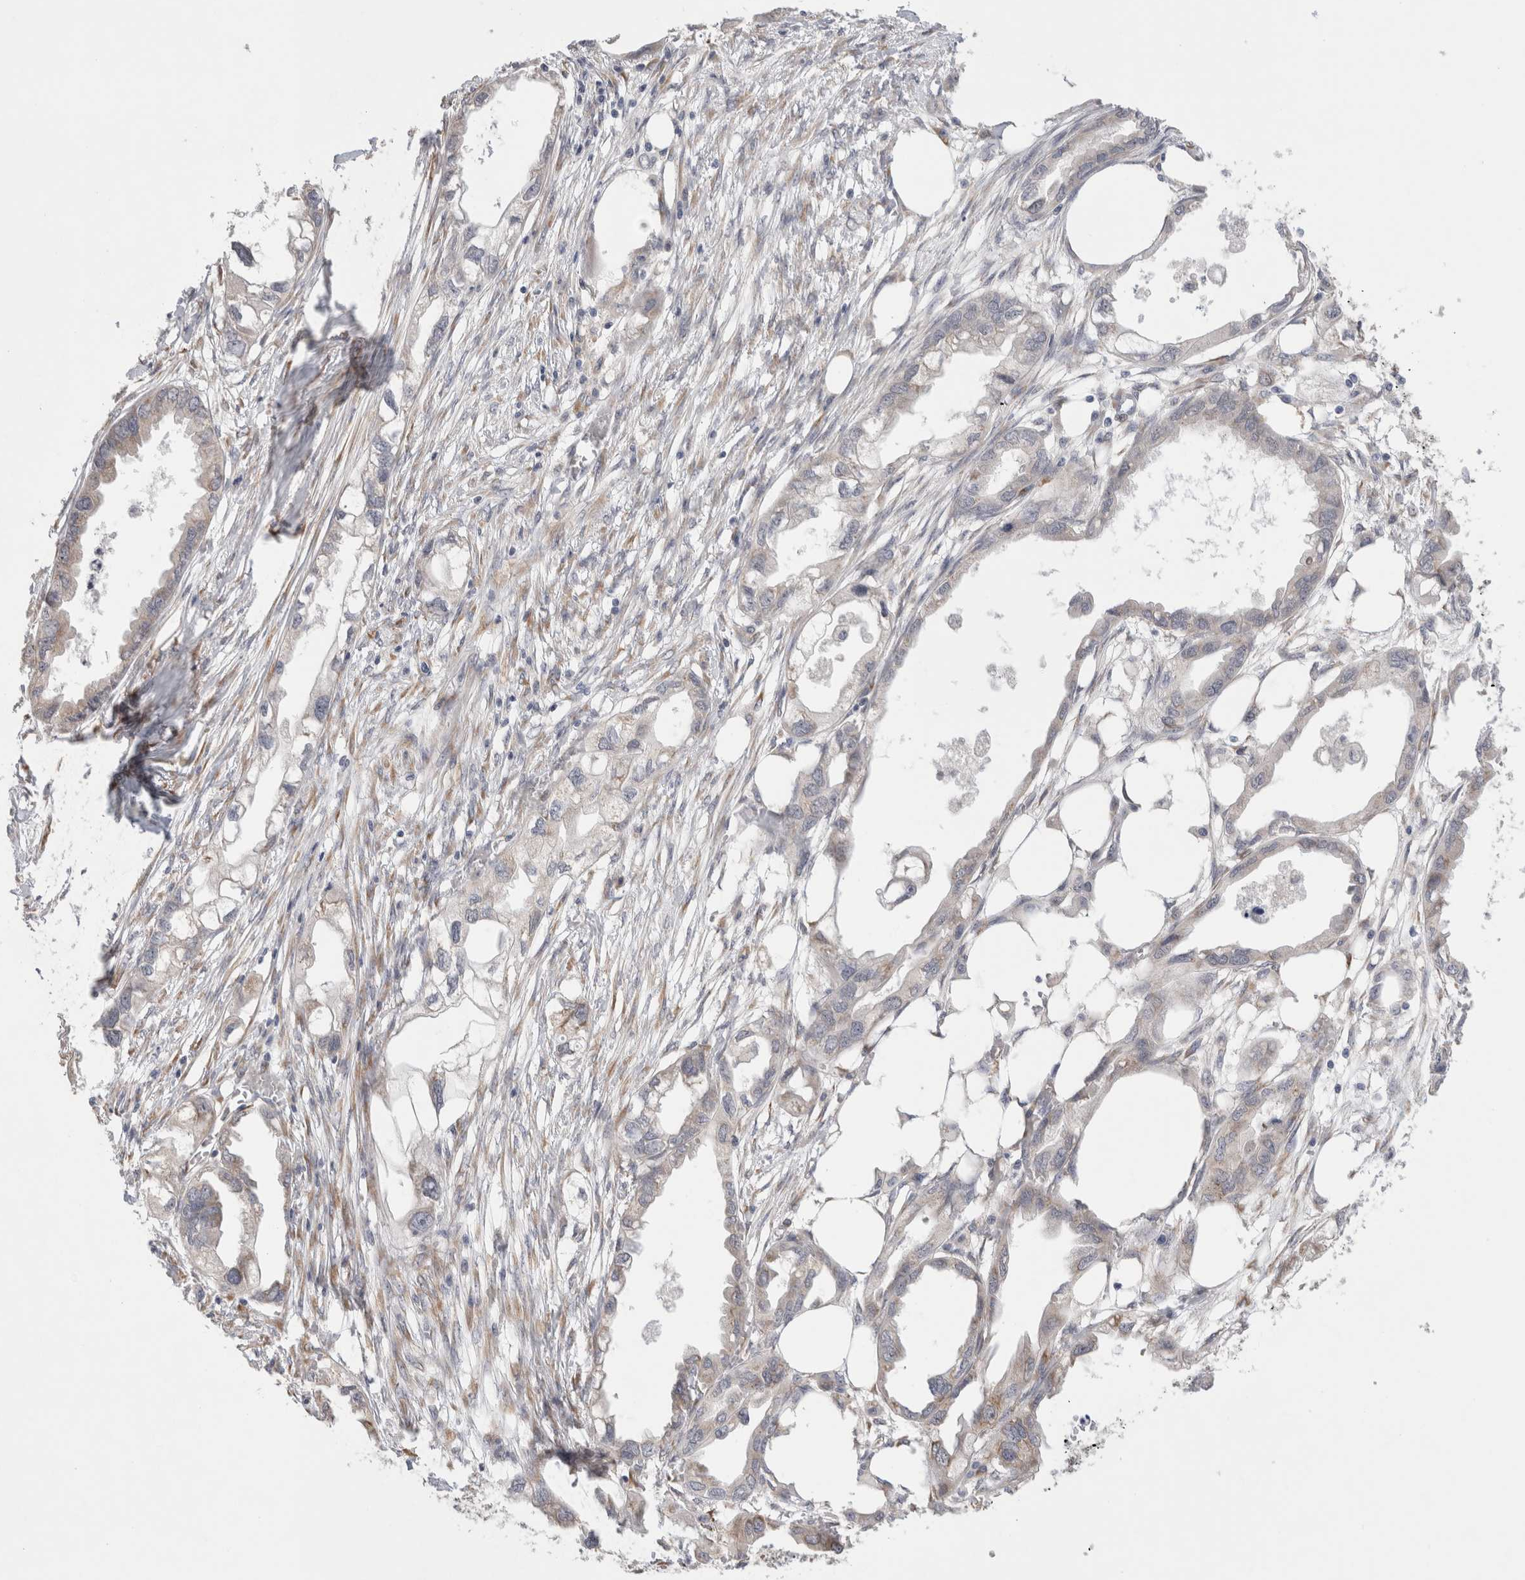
{"staining": {"intensity": "weak", "quantity": "25%-75%", "location": "cytoplasmic/membranous"}, "tissue": "endometrial cancer", "cell_type": "Tumor cells", "image_type": "cancer", "snomed": [{"axis": "morphology", "description": "Adenocarcinoma, NOS"}, {"axis": "morphology", "description": "Adenocarcinoma, metastatic, NOS"}, {"axis": "topography", "description": "Adipose tissue"}, {"axis": "topography", "description": "Endometrium"}], "caption": "Immunohistochemical staining of human endometrial cancer (metastatic adenocarcinoma) exhibits low levels of weak cytoplasmic/membranous protein positivity in about 25%-75% of tumor cells.", "gene": "HDLBP", "patient": {"sex": "female", "age": 67}}